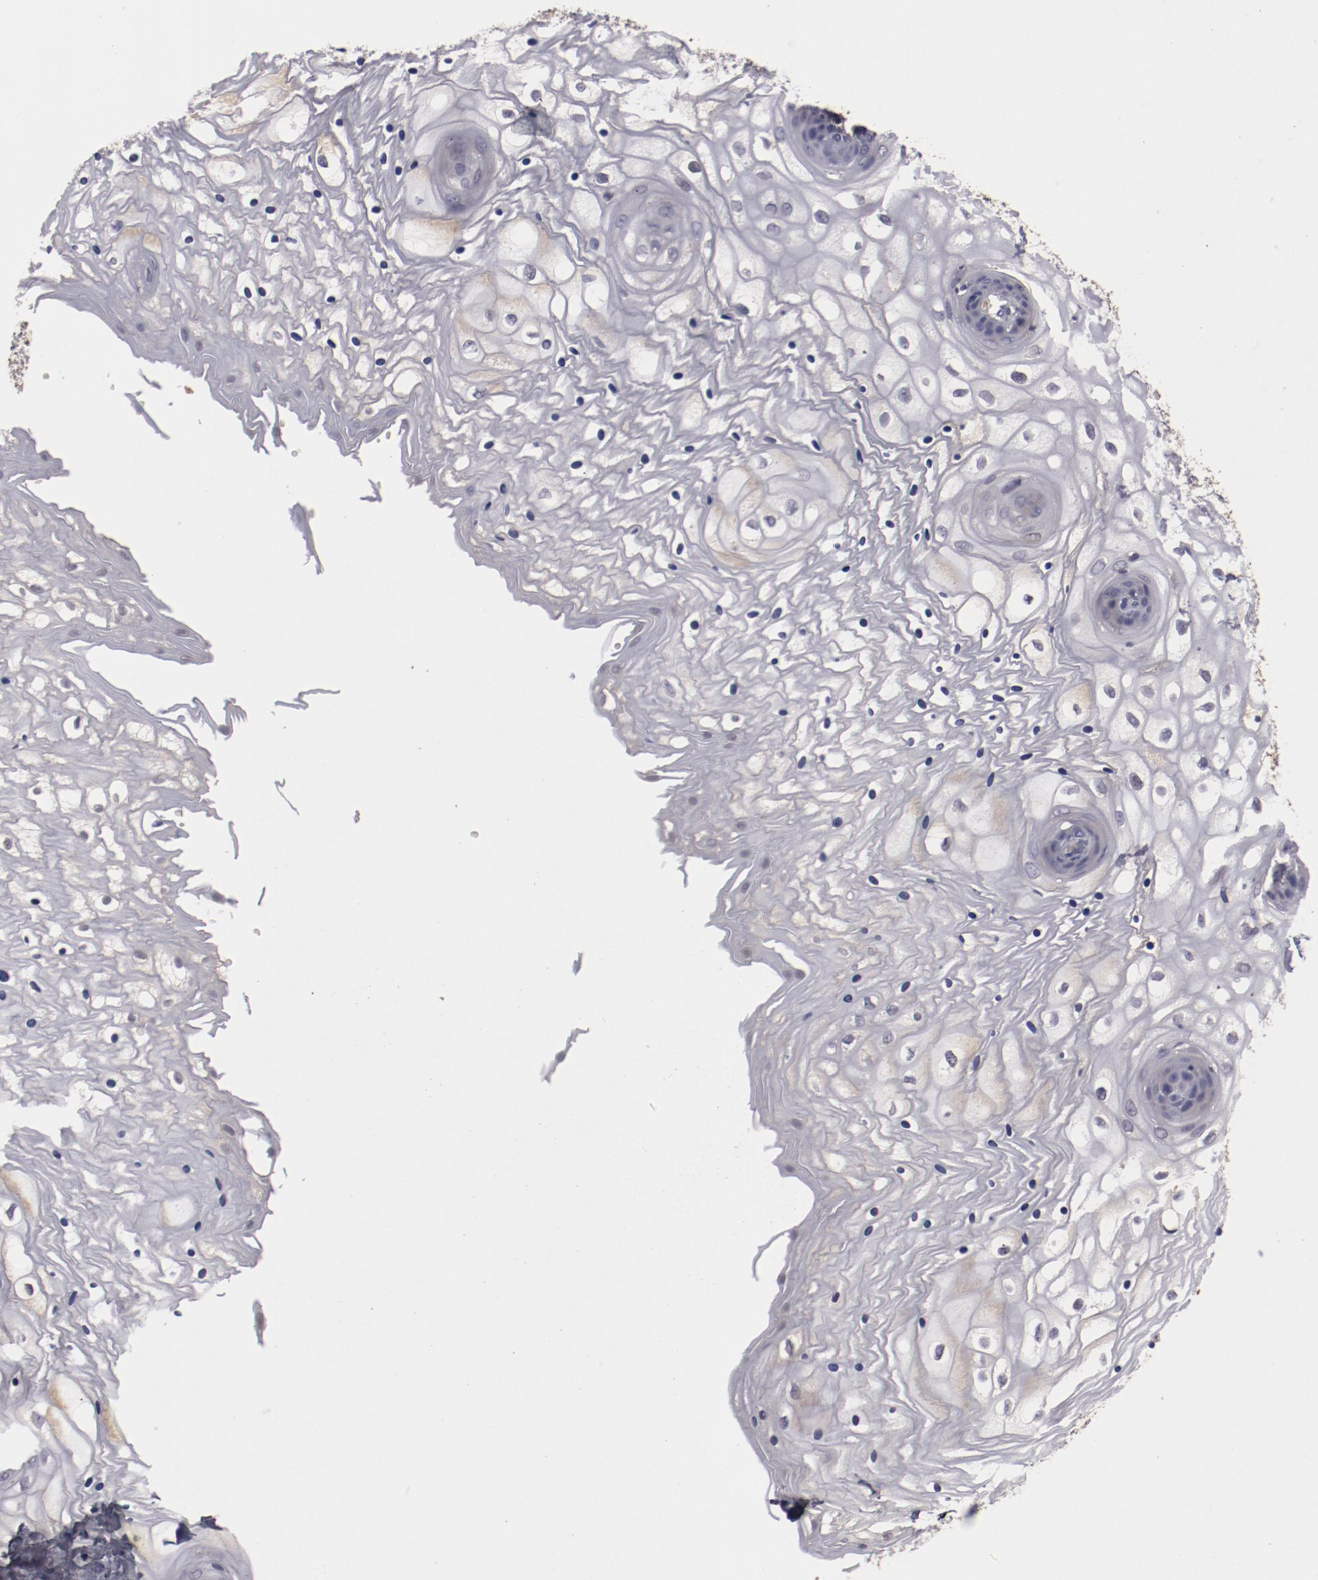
{"staining": {"intensity": "moderate", "quantity": "25%-75%", "location": "cytoplasmic/membranous"}, "tissue": "vagina", "cell_type": "Squamous epithelial cells", "image_type": "normal", "snomed": [{"axis": "morphology", "description": "Normal tissue, NOS"}, {"axis": "topography", "description": "Vagina"}], "caption": "Immunohistochemistry of unremarkable vagina shows medium levels of moderate cytoplasmic/membranous staining in about 25%-75% of squamous epithelial cells.", "gene": "CP", "patient": {"sex": "female", "age": 34}}